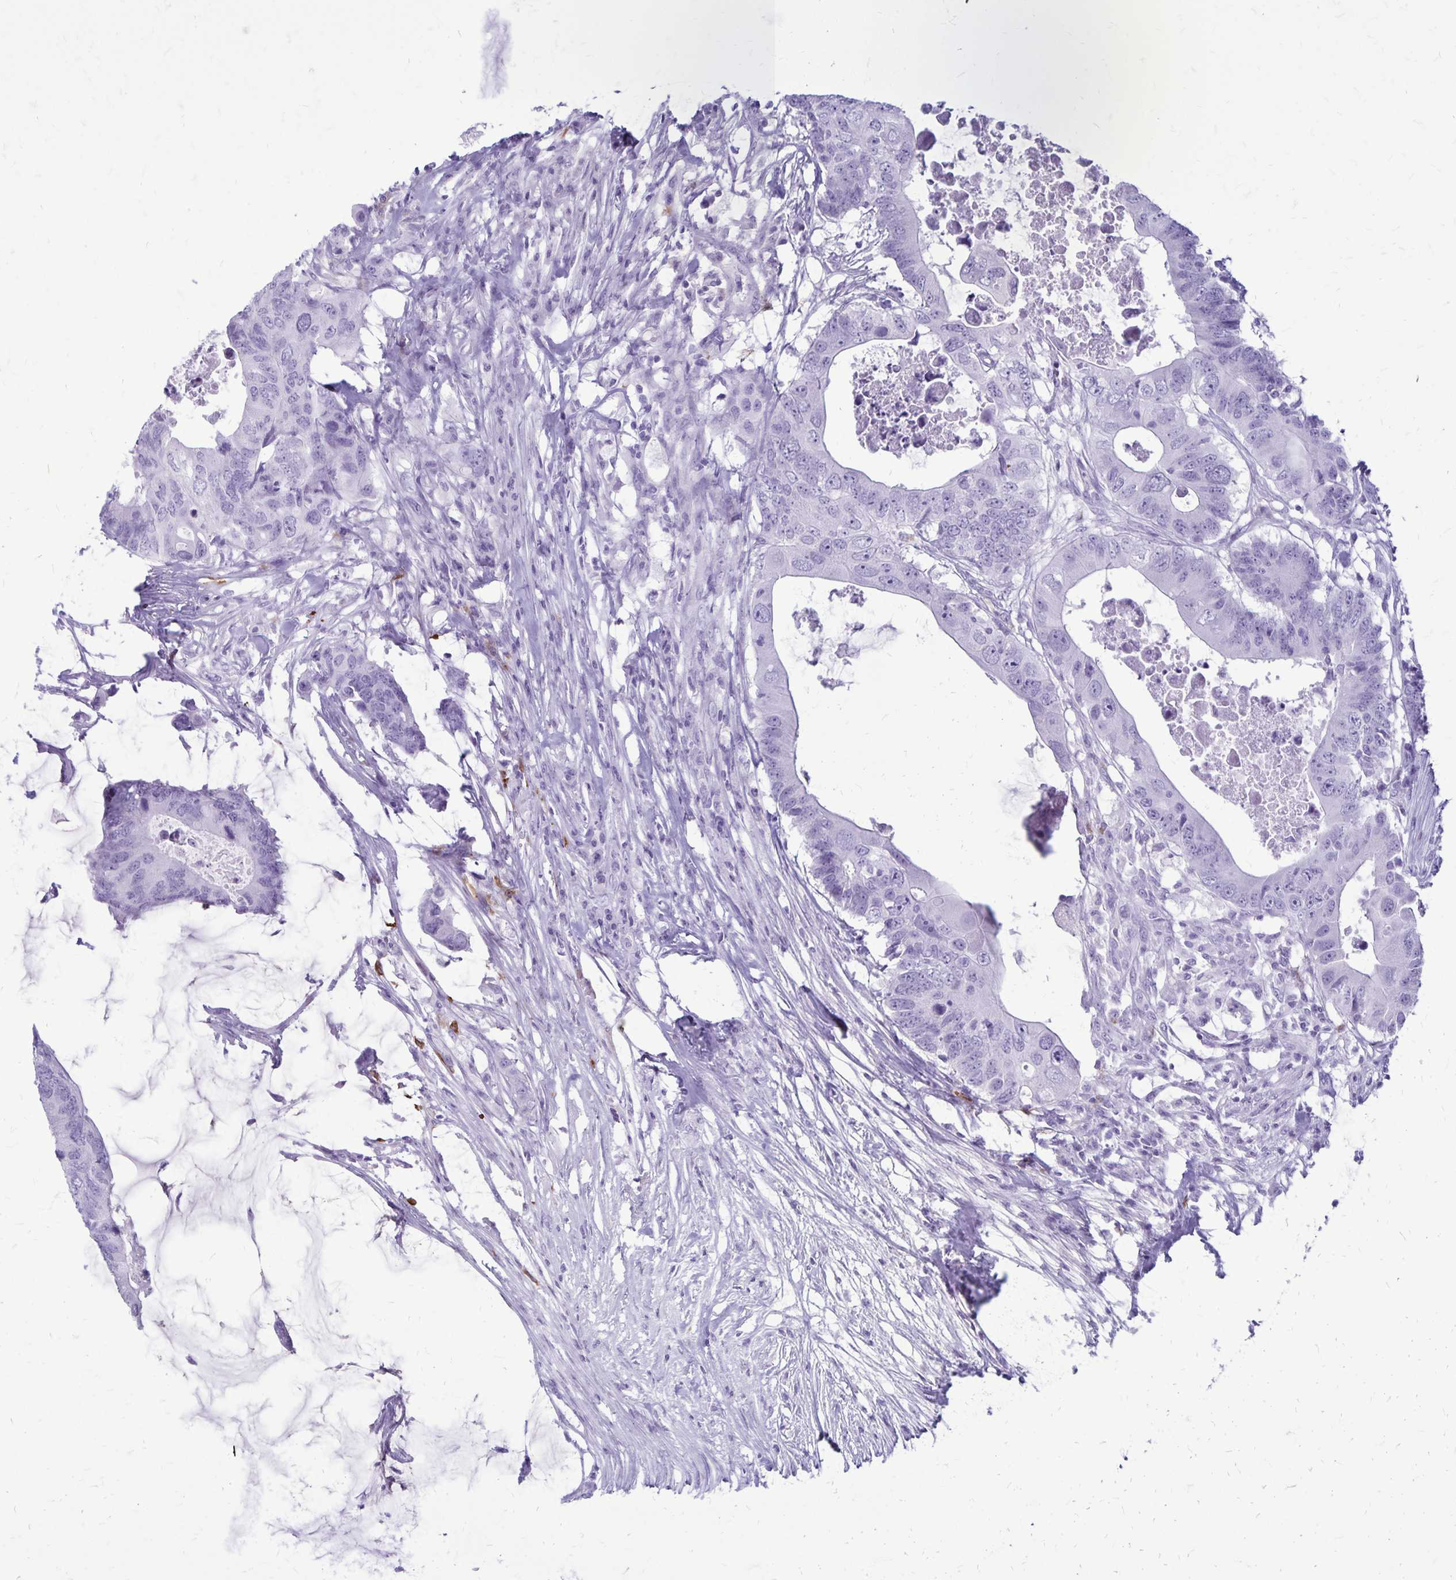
{"staining": {"intensity": "negative", "quantity": "none", "location": "none"}, "tissue": "colorectal cancer", "cell_type": "Tumor cells", "image_type": "cancer", "snomed": [{"axis": "morphology", "description": "Adenocarcinoma, NOS"}, {"axis": "topography", "description": "Colon"}], "caption": "There is no significant expression in tumor cells of colorectal cancer (adenocarcinoma).", "gene": "RTN1", "patient": {"sex": "male", "age": 71}}